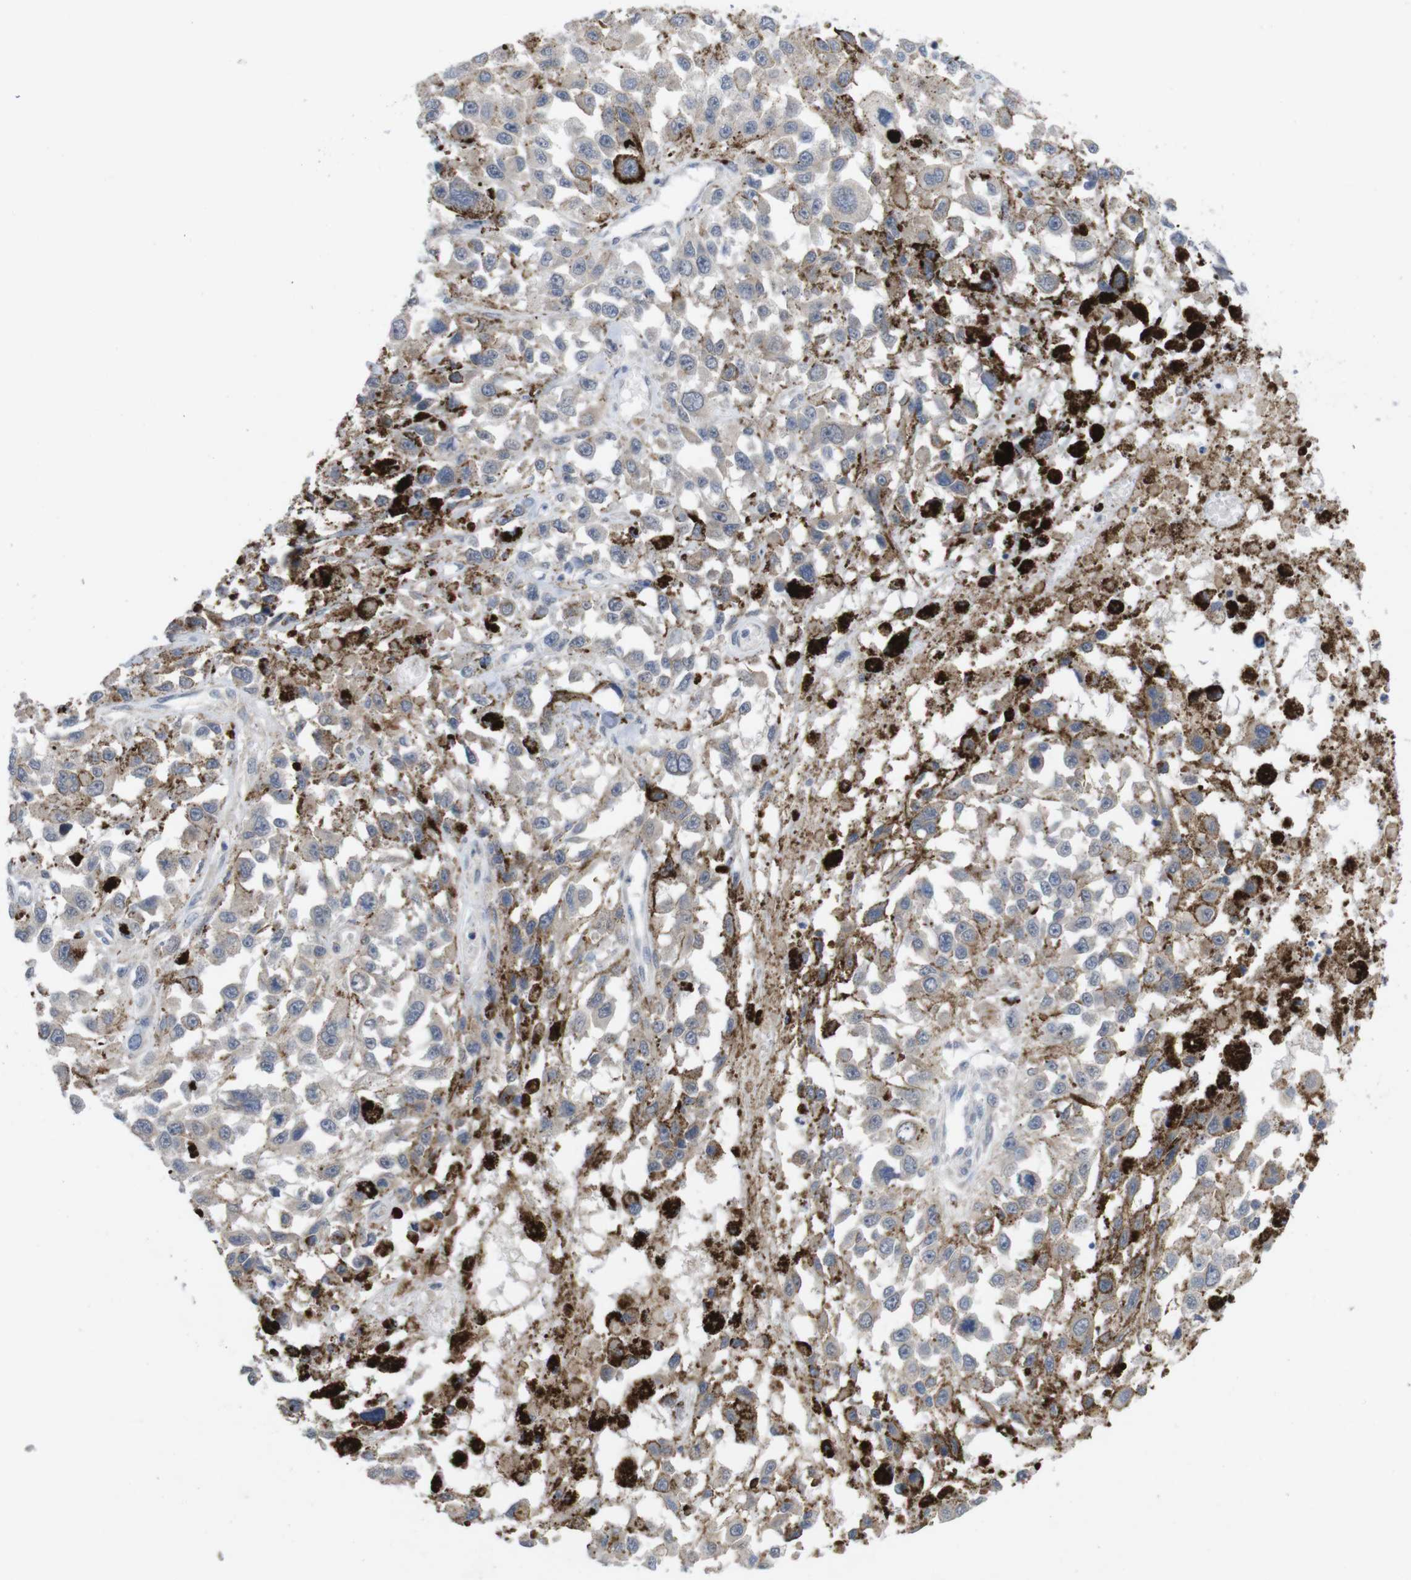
{"staining": {"intensity": "weak", "quantity": "<25%", "location": "cytoplasmic/membranous"}, "tissue": "melanoma", "cell_type": "Tumor cells", "image_type": "cancer", "snomed": [{"axis": "morphology", "description": "Malignant melanoma, Metastatic site"}, {"axis": "topography", "description": "Lymph node"}], "caption": "This is an immunohistochemistry (IHC) micrograph of malignant melanoma (metastatic site). There is no expression in tumor cells.", "gene": "BCAR3", "patient": {"sex": "male", "age": 59}}